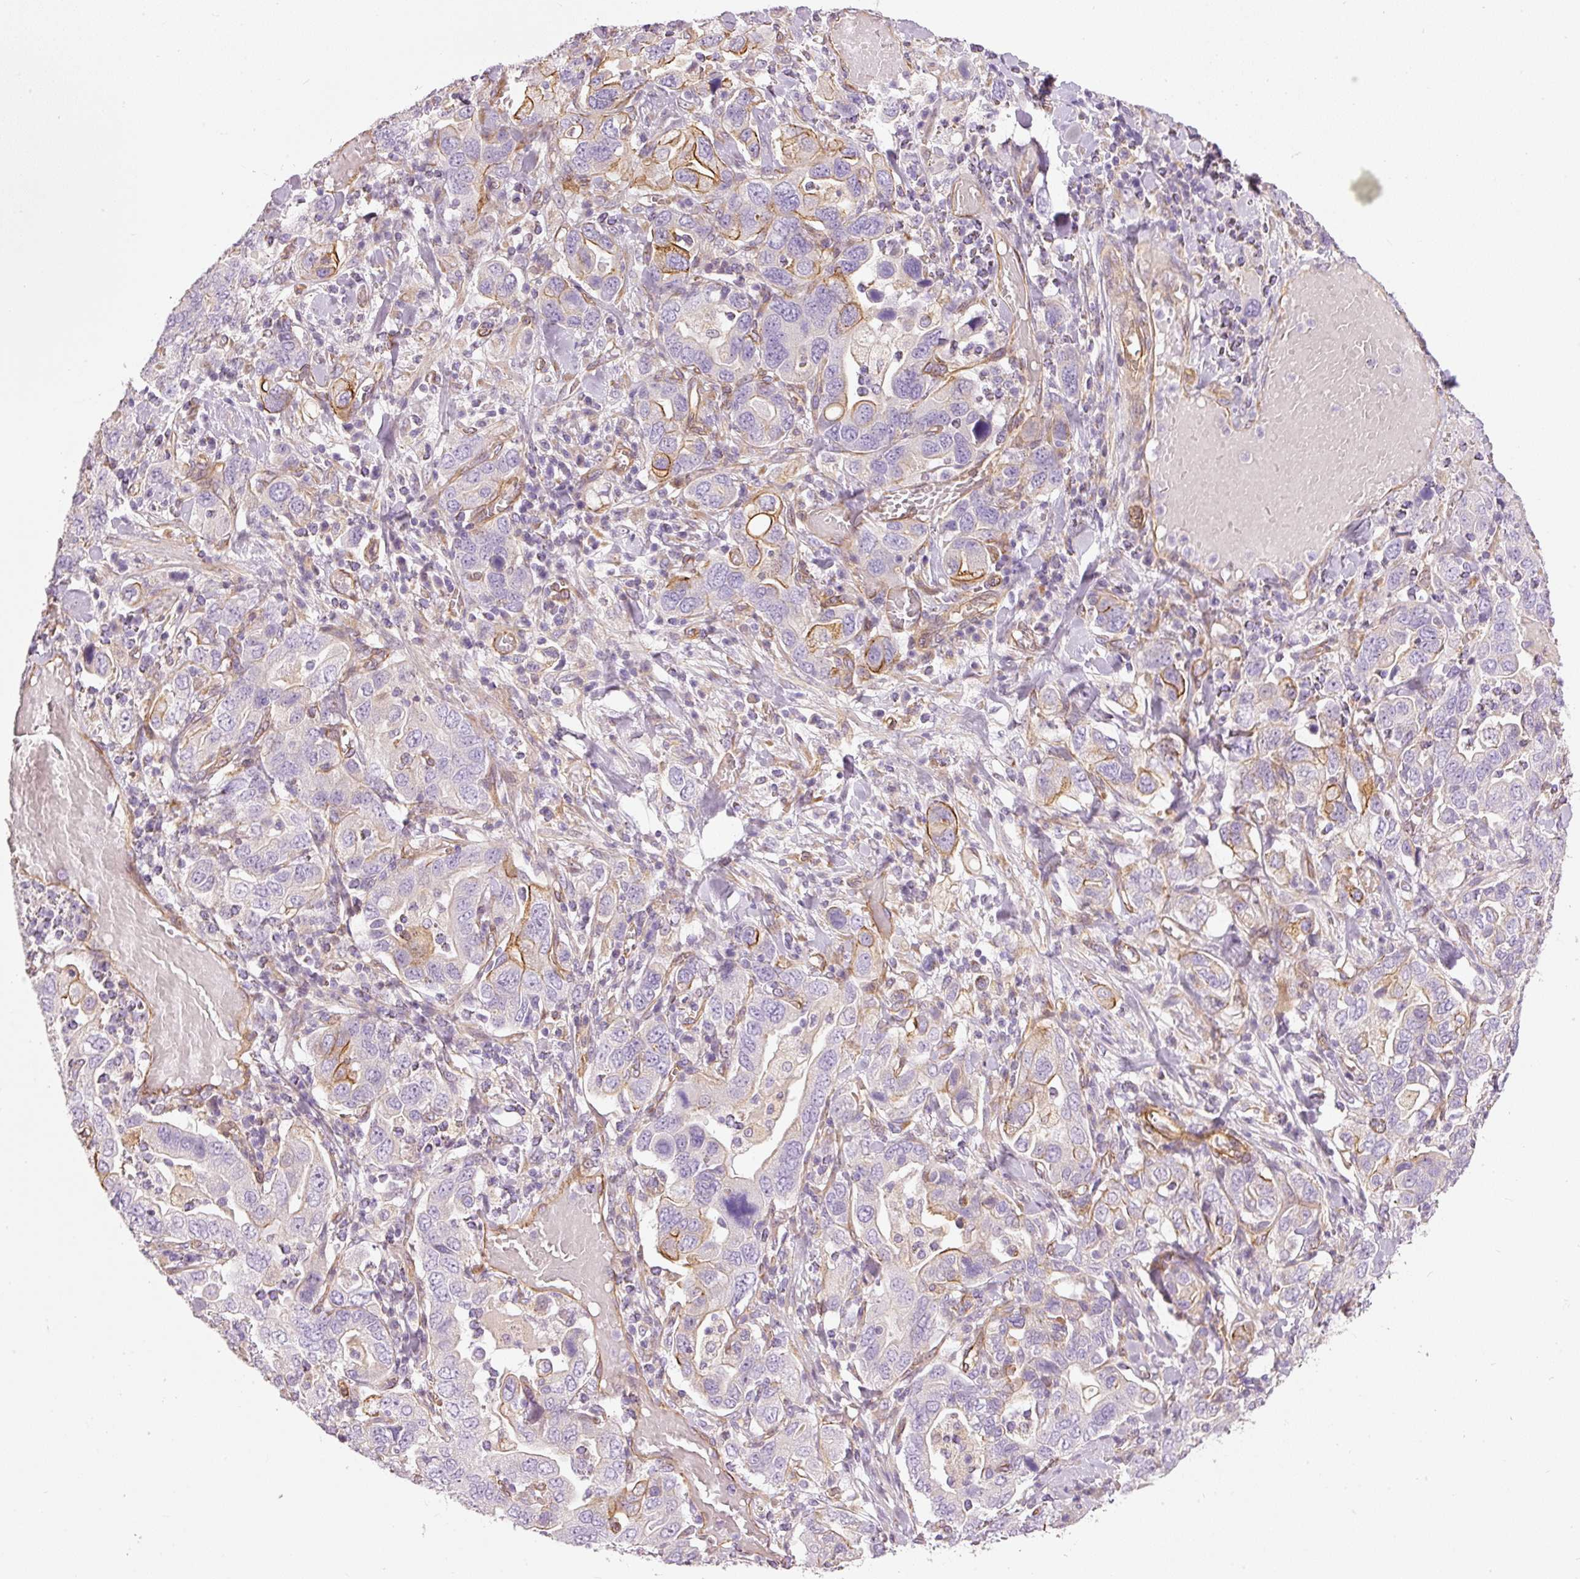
{"staining": {"intensity": "negative", "quantity": "none", "location": "none"}, "tissue": "stomach cancer", "cell_type": "Tumor cells", "image_type": "cancer", "snomed": [{"axis": "morphology", "description": "Adenocarcinoma, NOS"}, {"axis": "topography", "description": "Stomach, upper"}, {"axis": "topography", "description": "Stomach"}], "caption": "Tumor cells are negative for protein expression in human stomach cancer (adenocarcinoma).", "gene": "OSR2", "patient": {"sex": "male", "age": 62}}